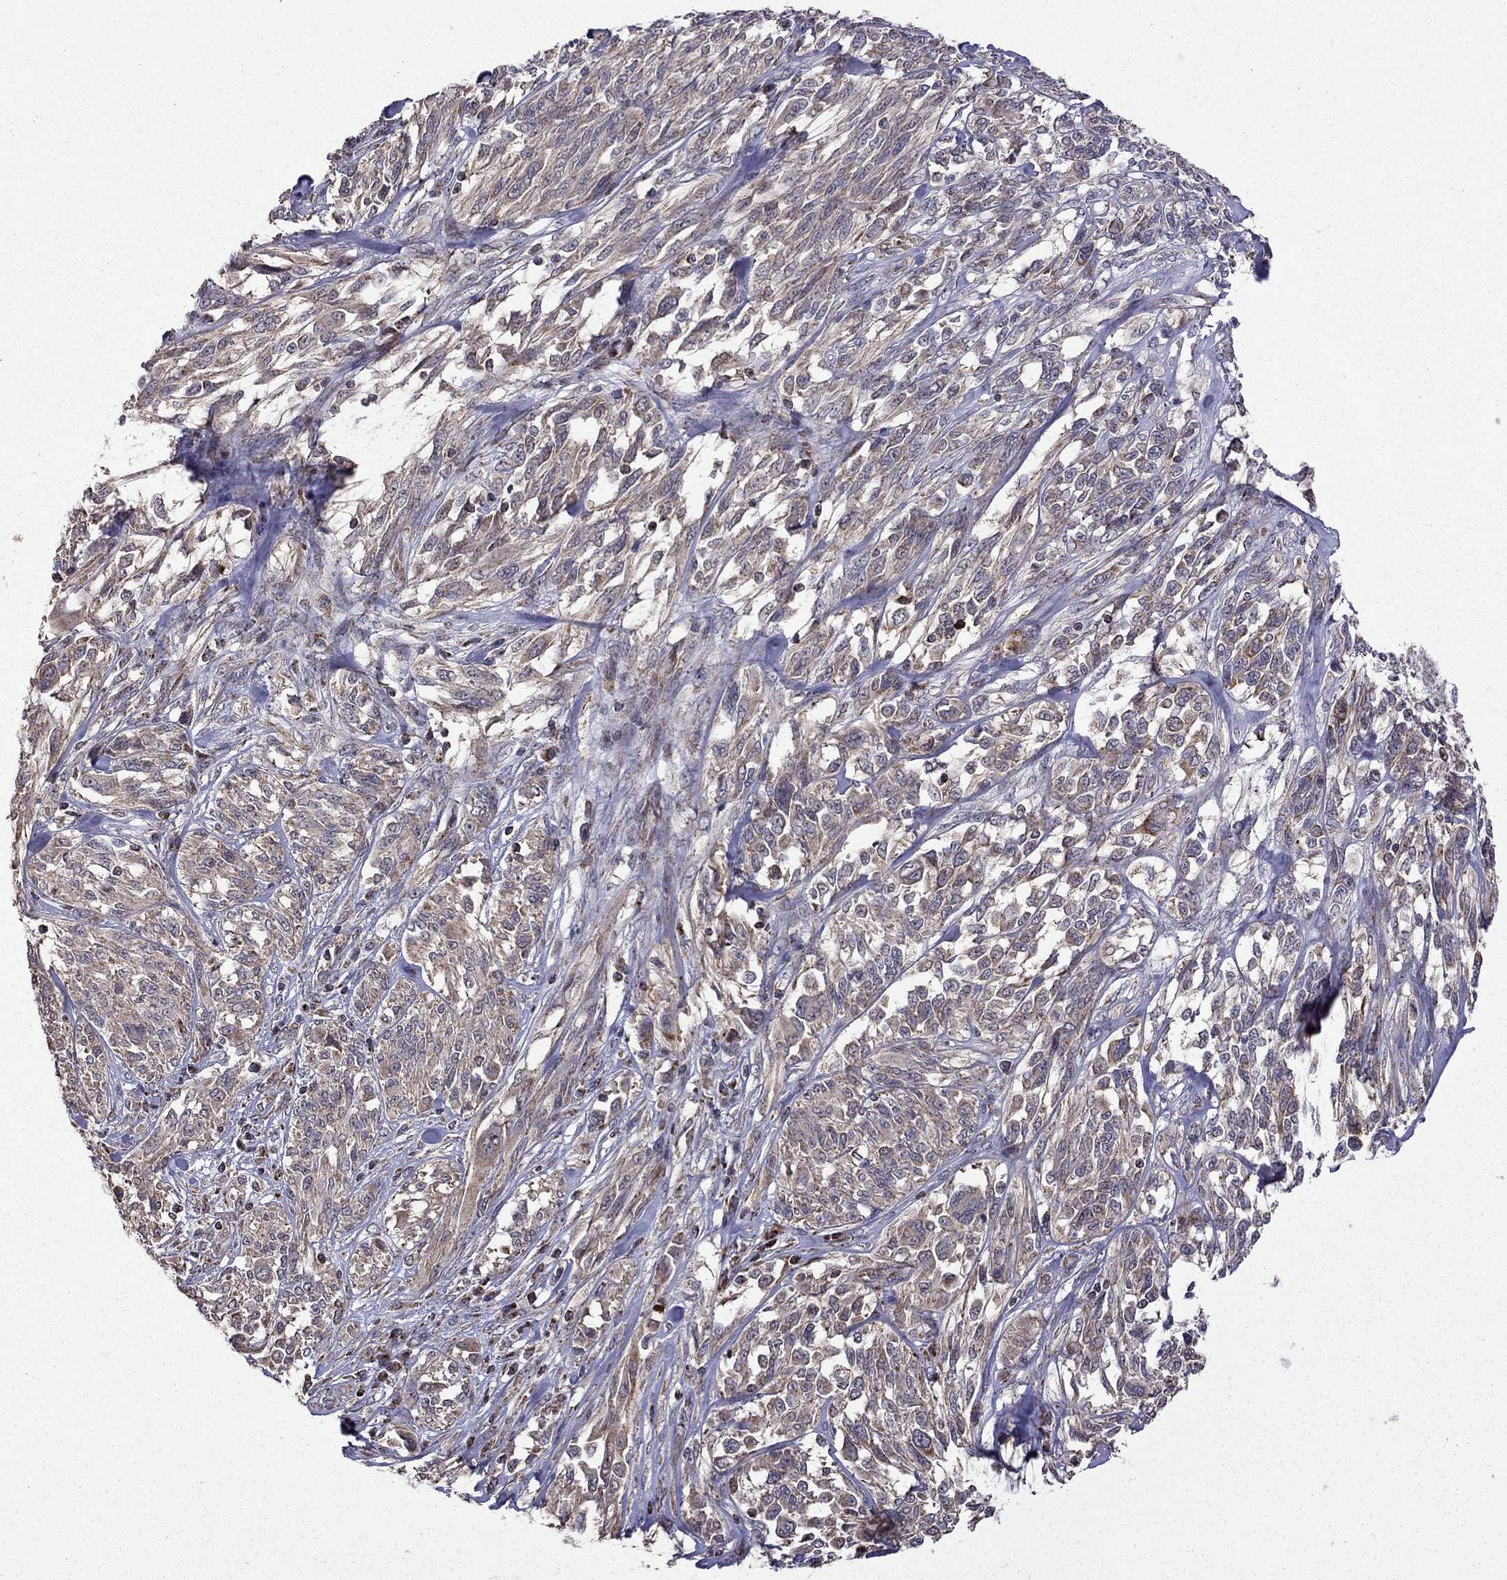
{"staining": {"intensity": "negative", "quantity": "none", "location": "none"}, "tissue": "melanoma", "cell_type": "Tumor cells", "image_type": "cancer", "snomed": [{"axis": "morphology", "description": "Malignant melanoma, NOS"}, {"axis": "topography", "description": "Skin"}], "caption": "DAB (3,3'-diaminobenzidine) immunohistochemical staining of malignant melanoma reveals no significant staining in tumor cells.", "gene": "TAB2", "patient": {"sex": "female", "age": 91}}